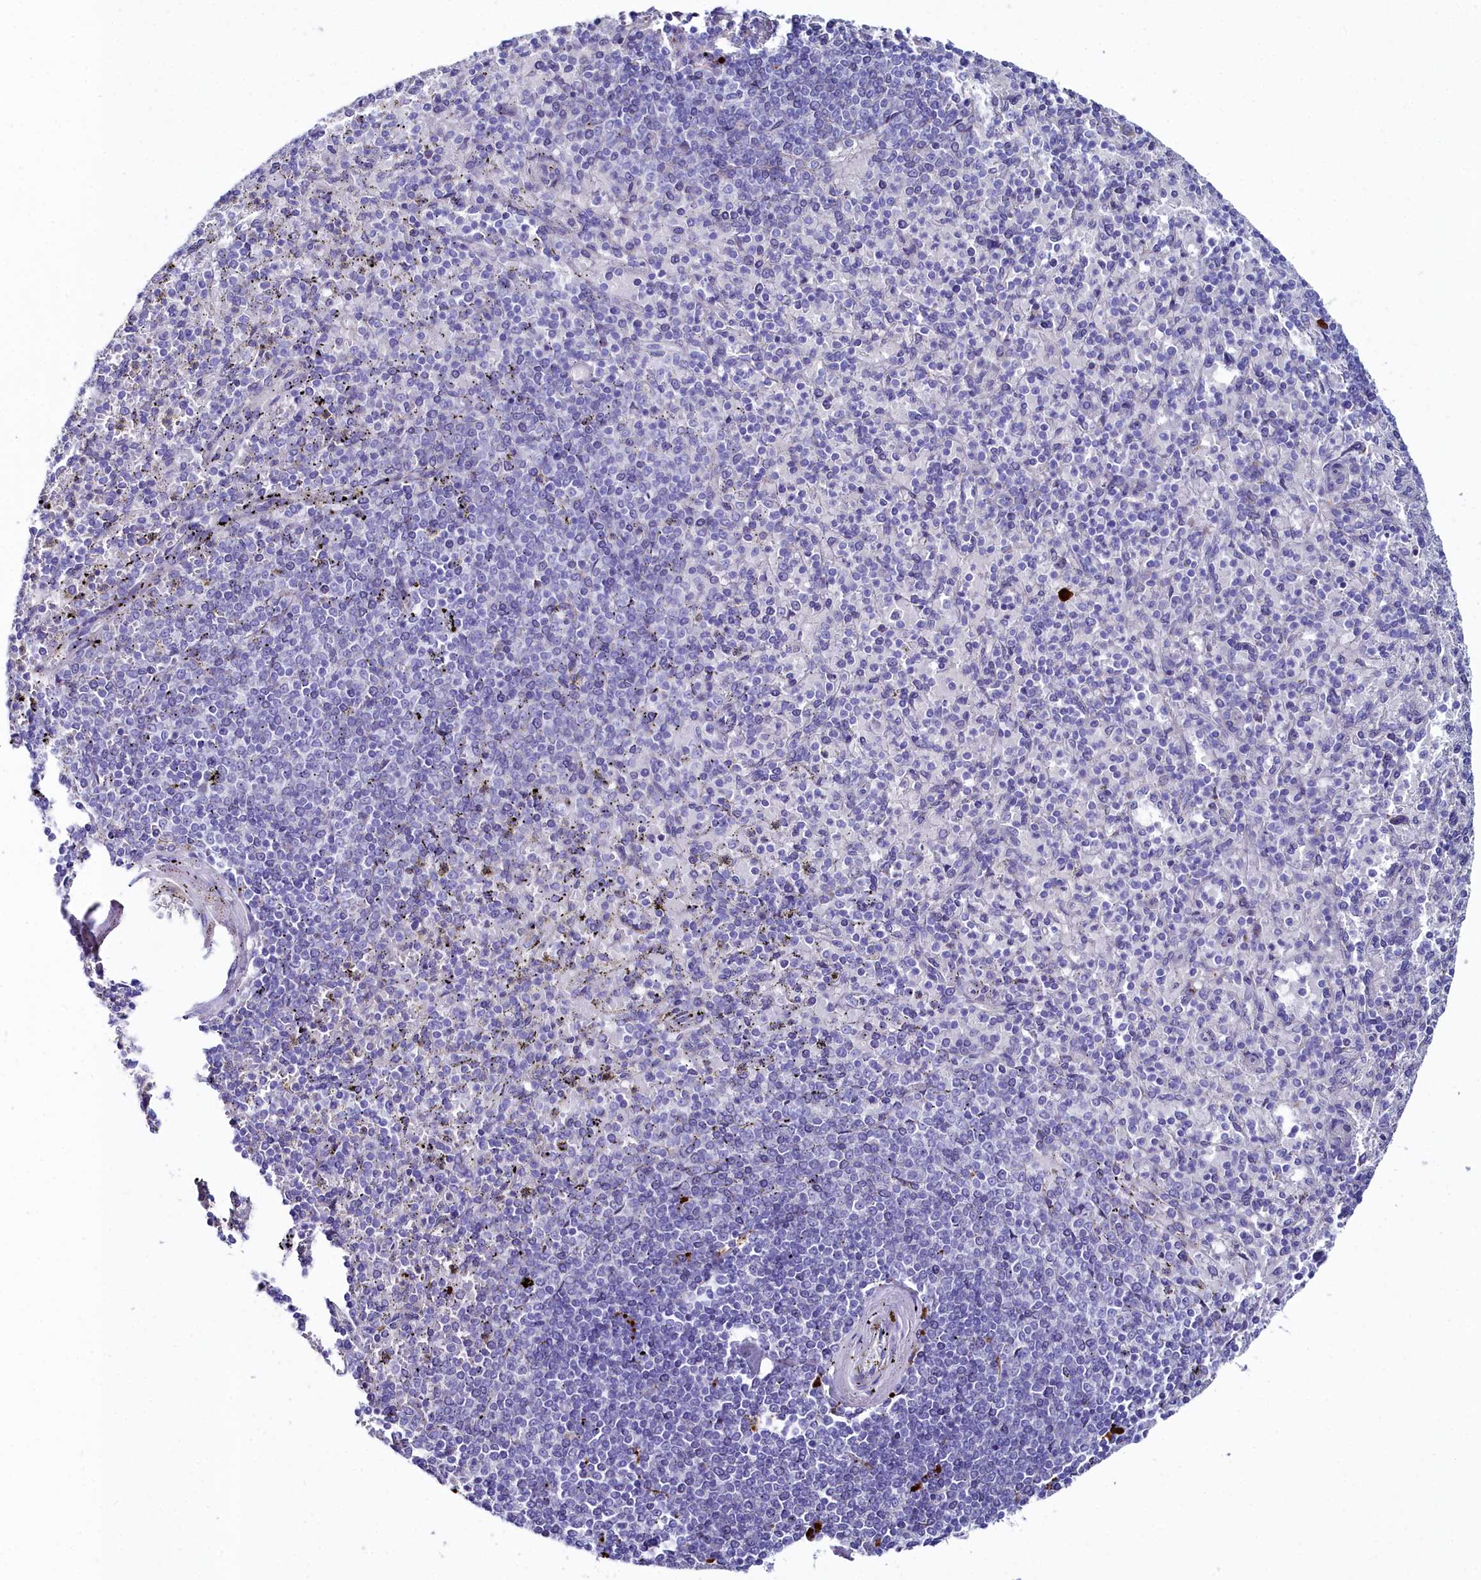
{"staining": {"intensity": "negative", "quantity": "none", "location": "none"}, "tissue": "spleen", "cell_type": "Cells in red pulp", "image_type": "normal", "snomed": [{"axis": "morphology", "description": "Normal tissue, NOS"}, {"axis": "topography", "description": "Spleen"}], "caption": "DAB (3,3'-diaminobenzidine) immunohistochemical staining of normal human spleen exhibits no significant positivity in cells in red pulp.", "gene": "SLC49A3", "patient": {"sex": "male", "age": 82}}